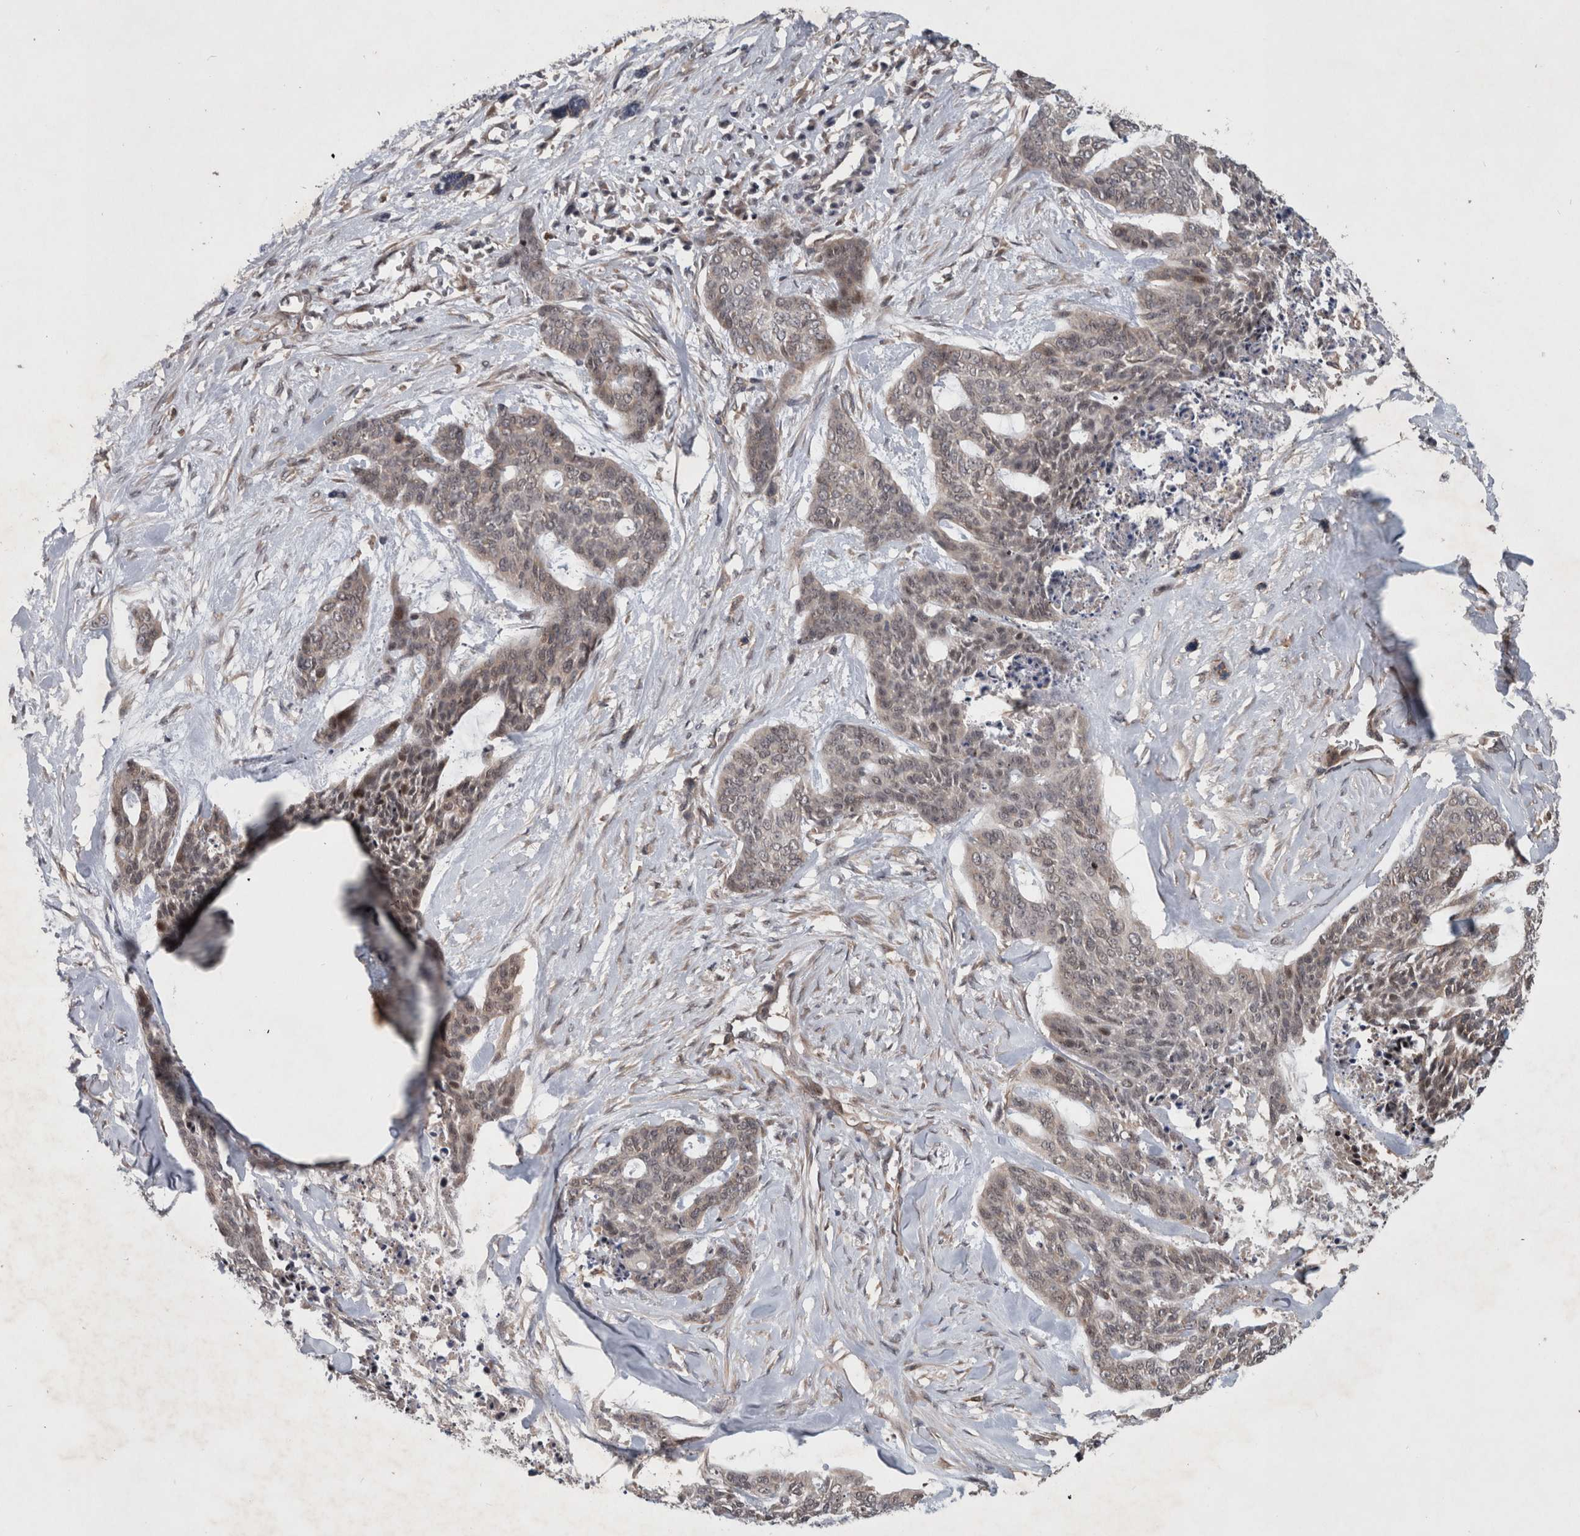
{"staining": {"intensity": "negative", "quantity": "none", "location": "none"}, "tissue": "skin cancer", "cell_type": "Tumor cells", "image_type": "cancer", "snomed": [{"axis": "morphology", "description": "Basal cell carcinoma"}, {"axis": "topography", "description": "Skin"}], "caption": "Photomicrograph shows no significant protein staining in tumor cells of skin cancer (basal cell carcinoma).", "gene": "GIMAP6", "patient": {"sex": "female", "age": 64}}